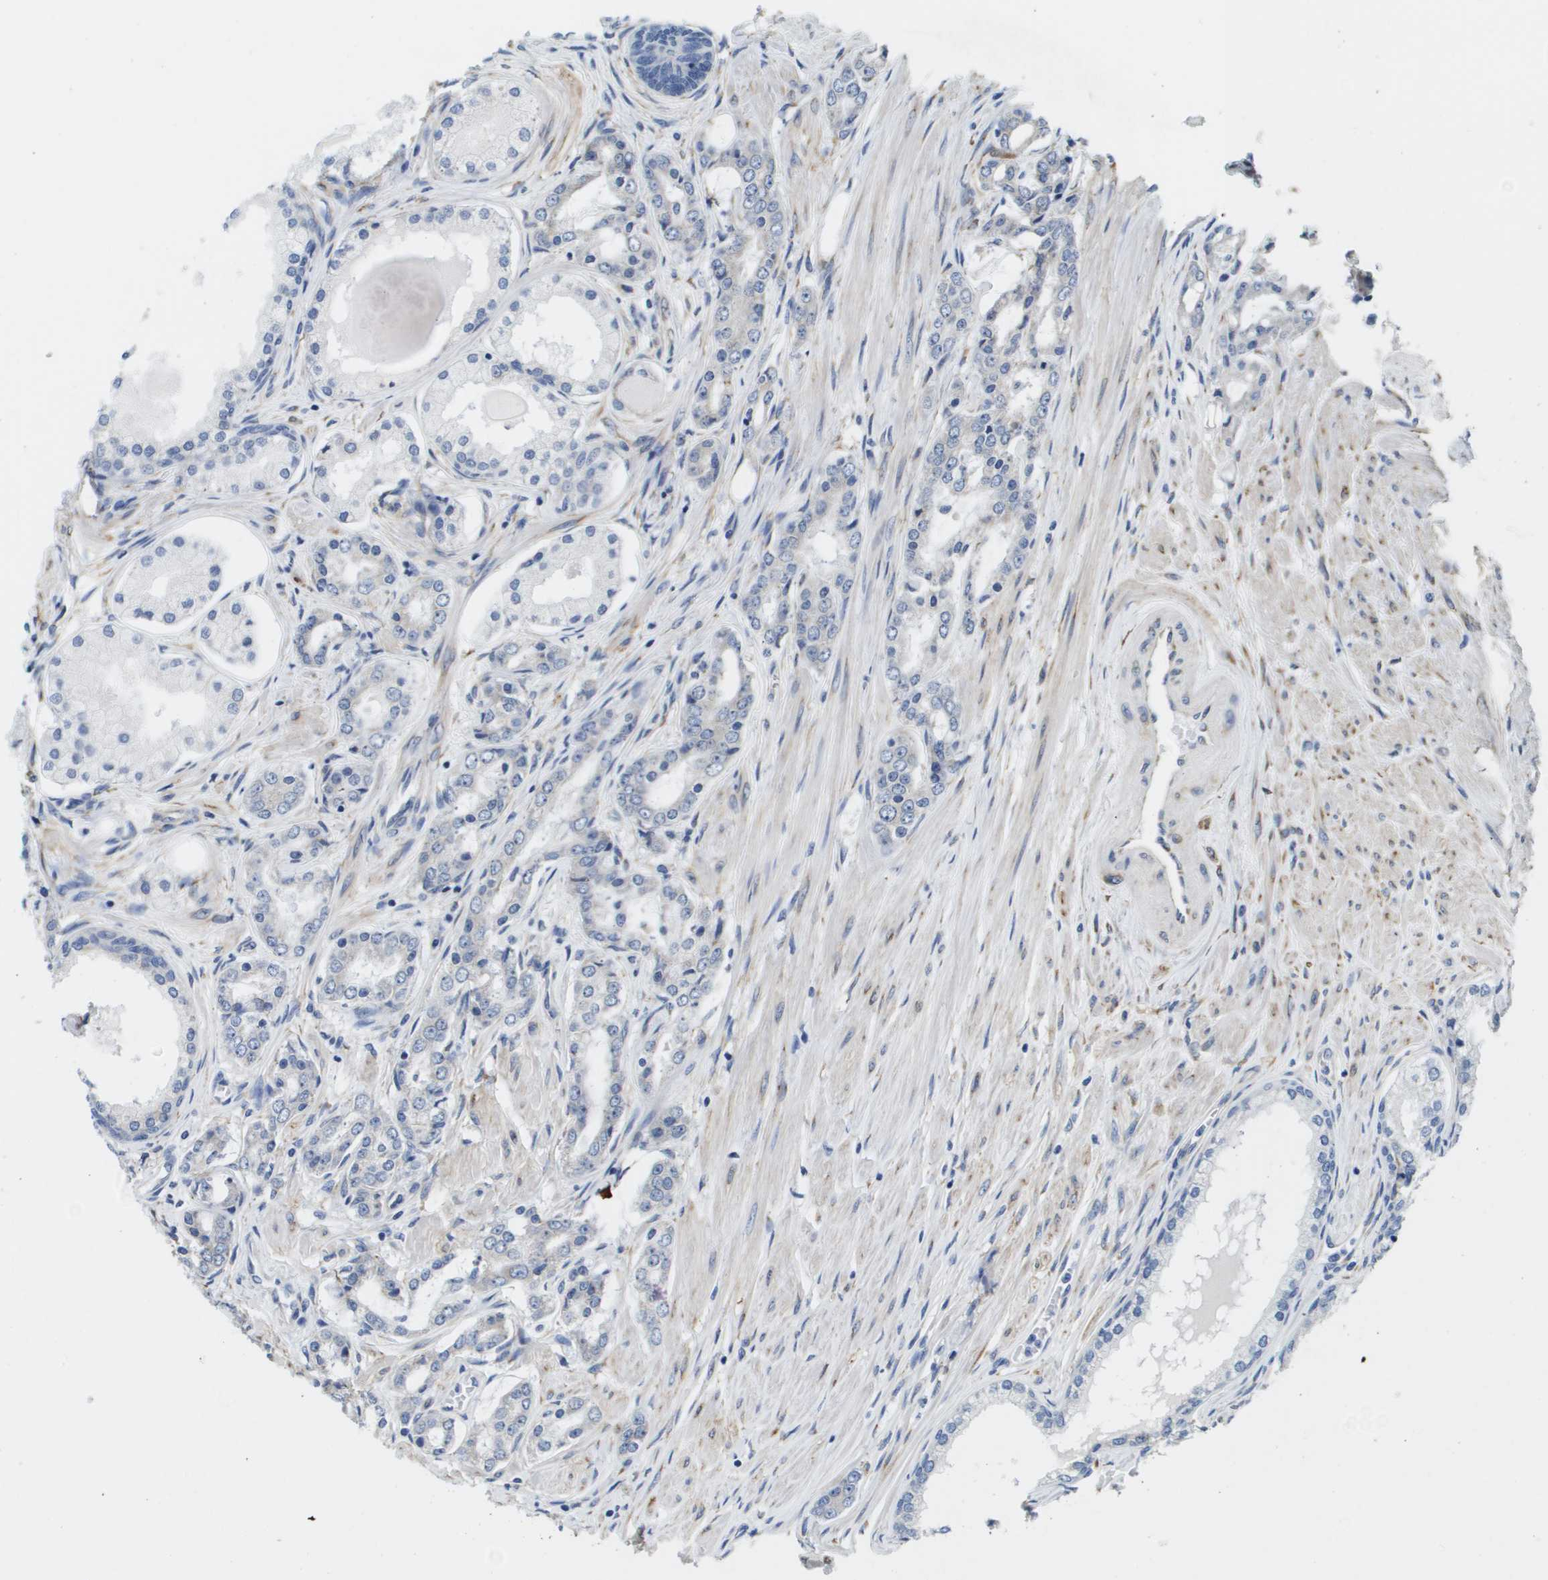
{"staining": {"intensity": "negative", "quantity": "none", "location": "none"}, "tissue": "prostate cancer", "cell_type": "Tumor cells", "image_type": "cancer", "snomed": [{"axis": "morphology", "description": "Adenocarcinoma, Low grade"}, {"axis": "topography", "description": "Prostate"}], "caption": "Tumor cells show no significant protein positivity in prostate cancer.", "gene": "ST3GAL2", "patient": {"sex": "male", "age": 63}}